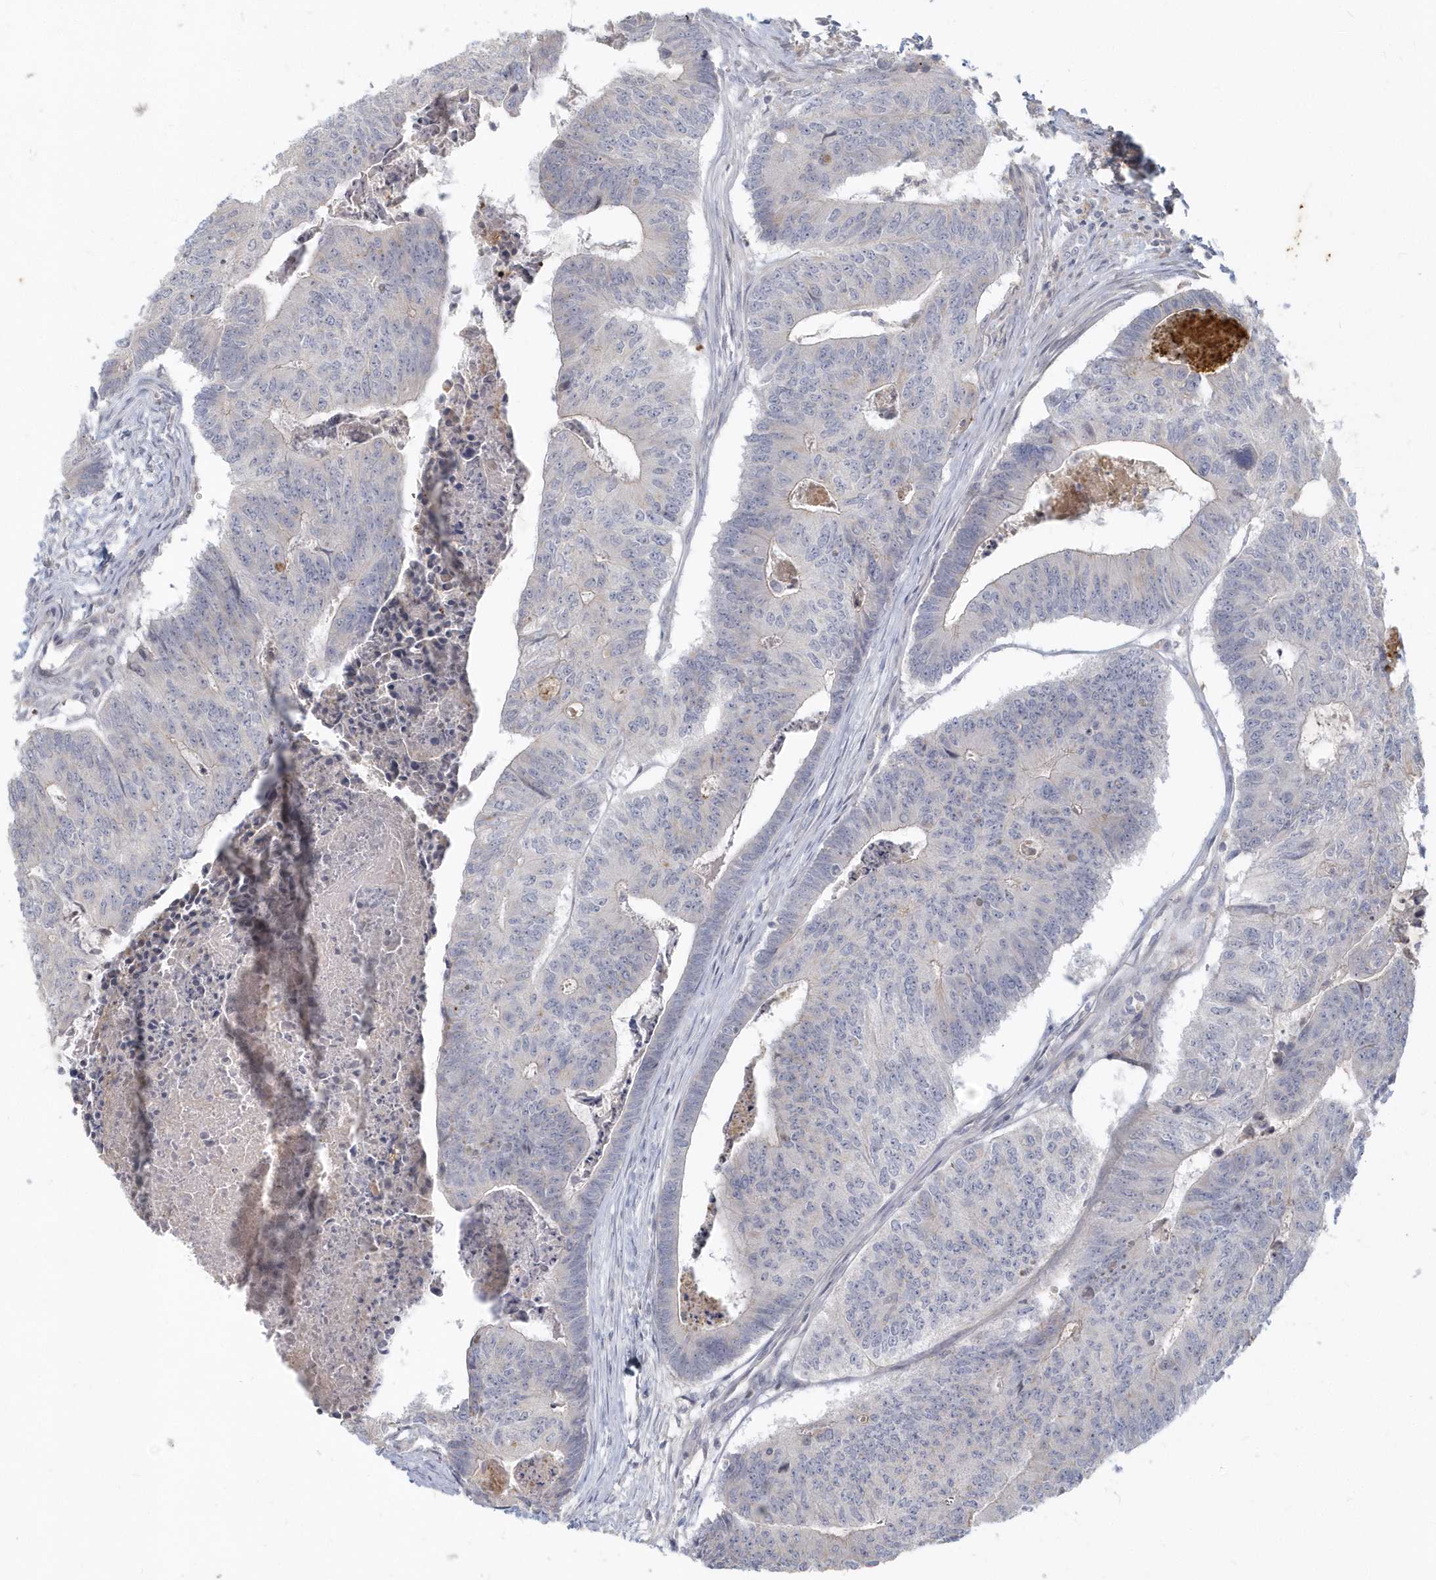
{"staining": {"intensity": "negative", "quantity": "none", "location": "none"}, "tissue": "colorectal cancer", "cell_type": "Tumor cells", "image_type": "cancer", "snomed": [{"axis": "morphology", "description": "Adenocarcinoma, NOS"}, {"axis": "topography", "description": "Colon"}], "caption": "Immunohistochemistry of human adenocarcinoma (colorectal) displays no staining in tumor cells.", "gene": "NAPB", "patient": {"sex": "female", "age": 67}}